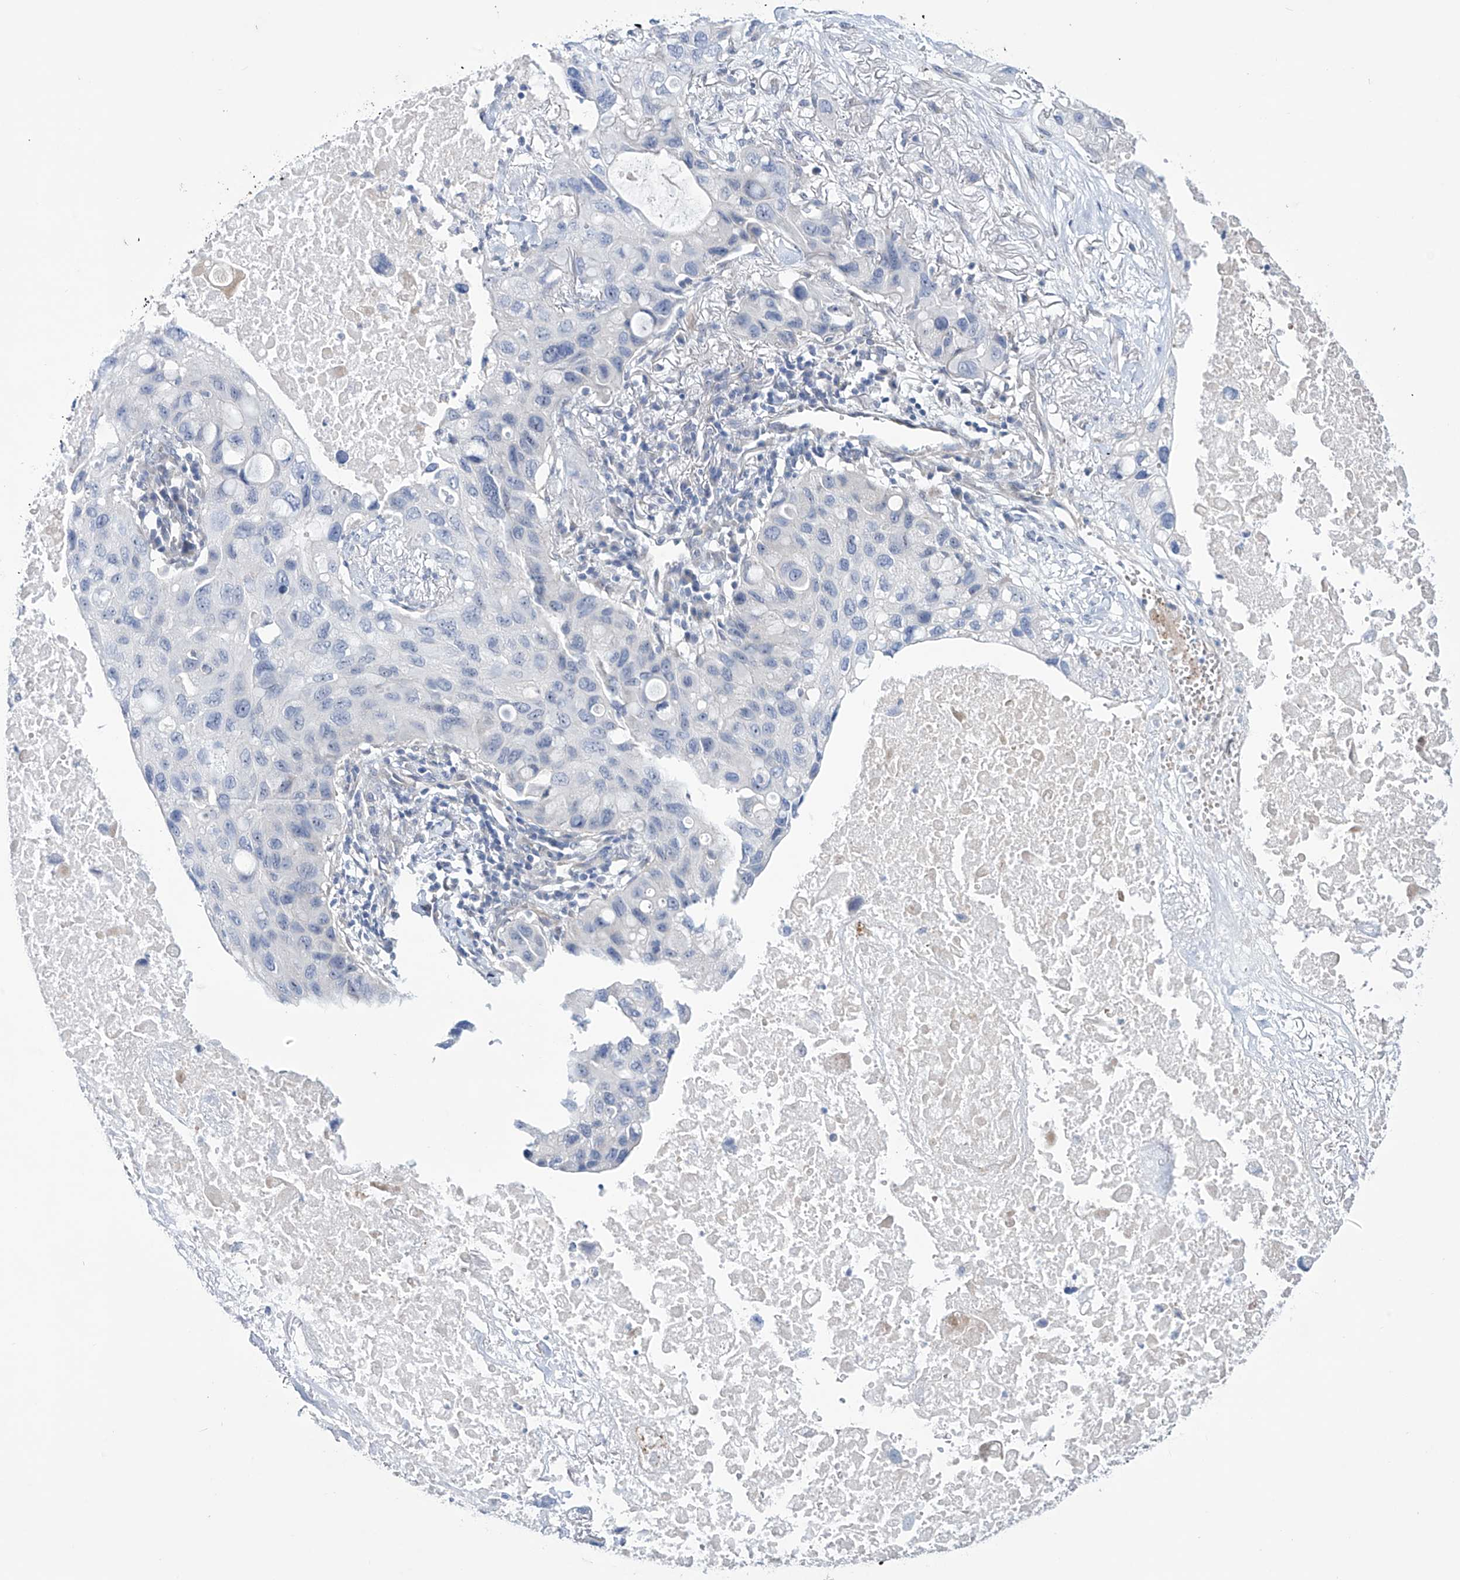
{"staining": {"intensity": "negative", "quantity": "none", "location": "none"}, "tissue": "lung cancer", "cell_type": "Tumor cells", "image_type": "cancer", "snomed": [{"axis": "morphology", "description": "Squamous cell carcinoma, NOS"}, {"axis": "topography", "description": "Lung"}], "caption": "Immunohistochemistry (IHC) of lung squamous cell carcinoma shows no expression in tumor cells.", "gene": "TRIM60", "patient": {"sex": "female", "age": 73}}